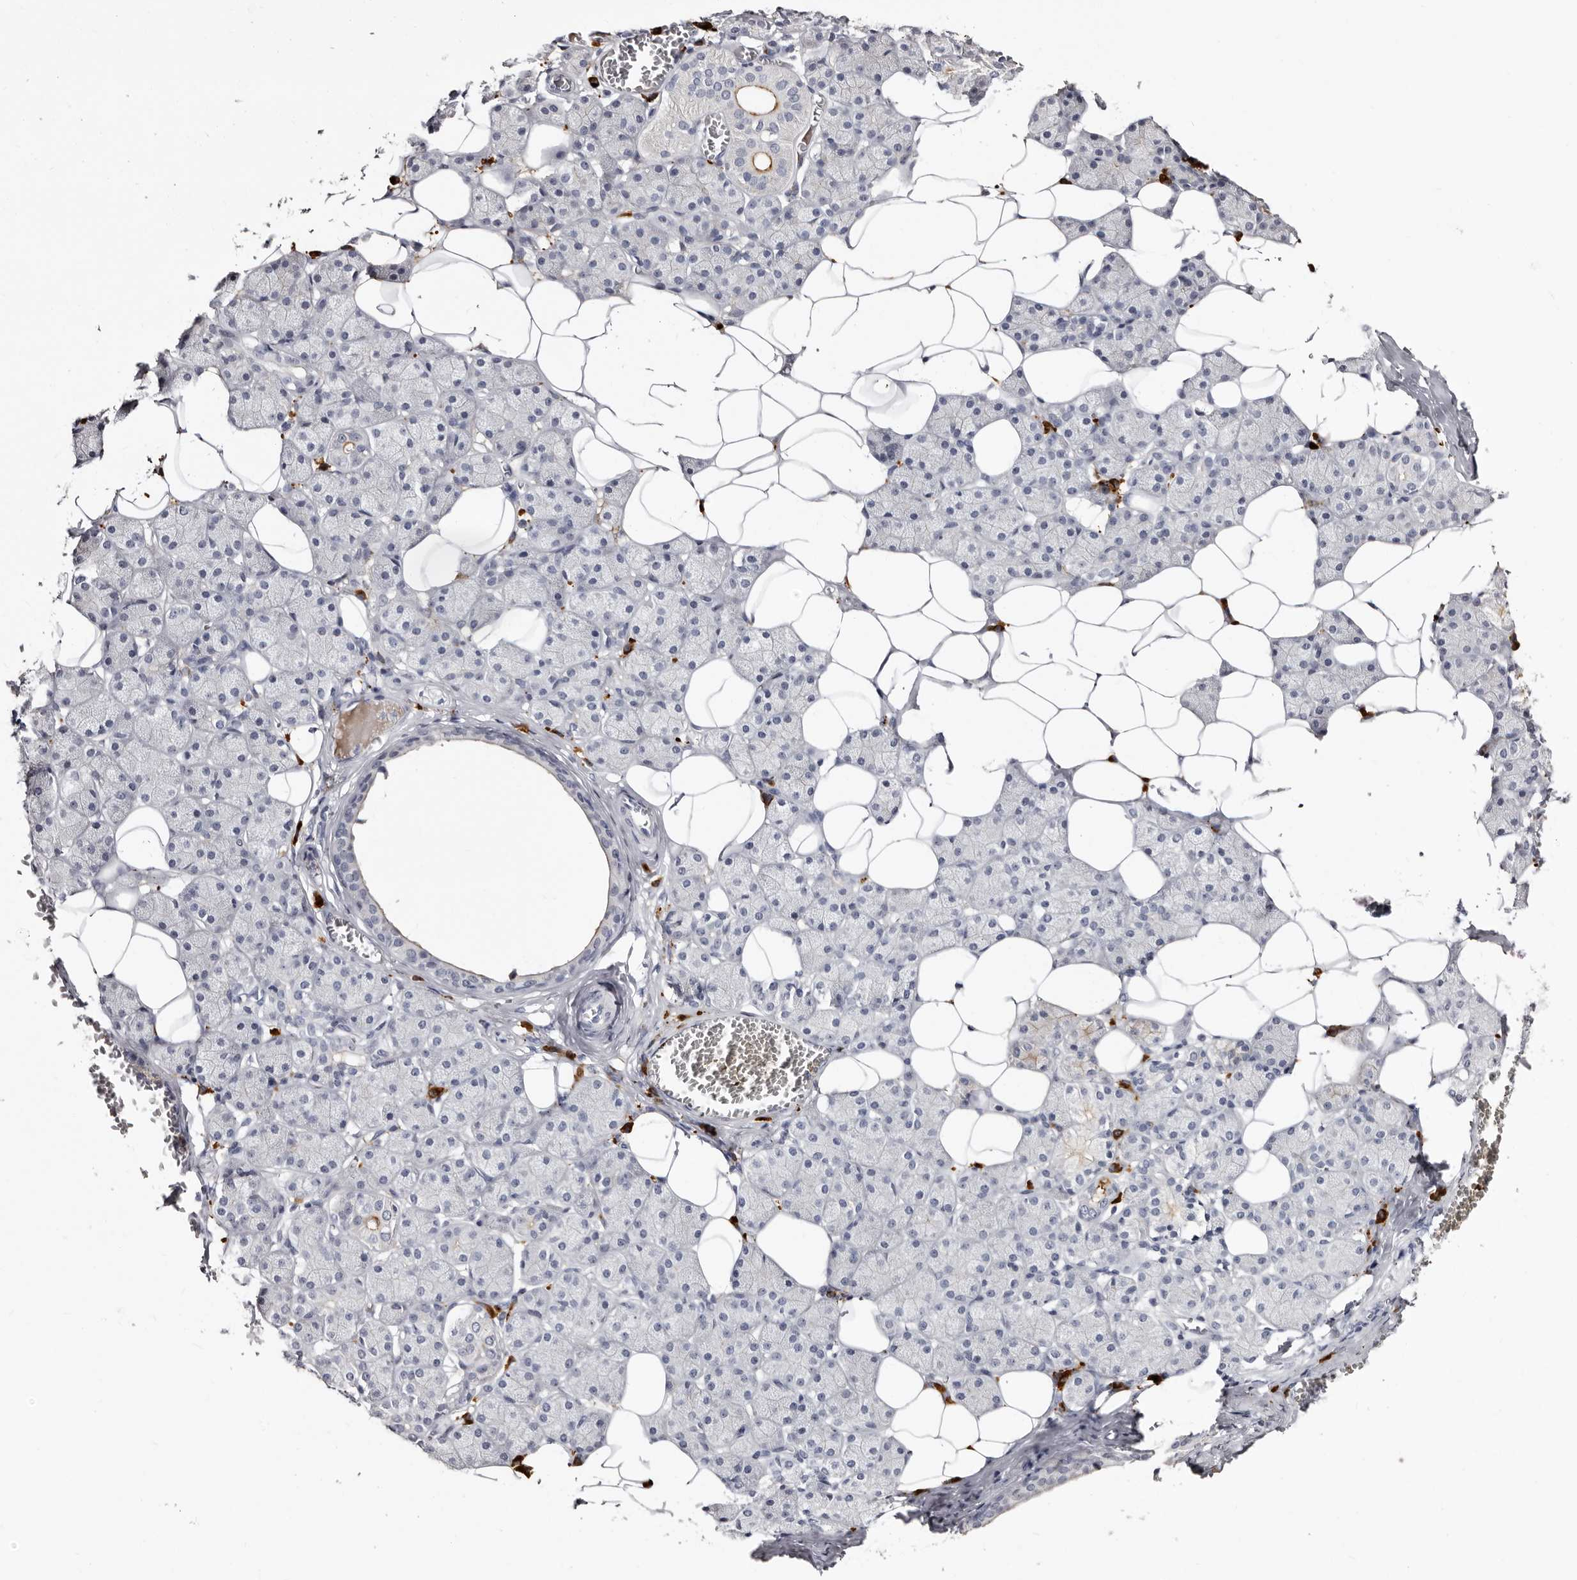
{"staining": {"intensity": "moderate", "quantity": "<25%", "location": "cytoplasmic/membranous"}, "tissue": "salivary gland", "cell_type": "Glandular cells", "image_type": "normal", "snomed": [{"axis": "morphology", "description": "Normal tissue, NOS"}, {"axis": "topography", "description": "Salivary gland"}], "caption": "A histopathology image of human salivary gland stained for a protein reveals moderate cytoplasmic/membranous brown staining in glandular cells. (DAB (3,3'-diaminobenzidine) IHC, brown staining for protein, blue staining for nuclei).", "gene": "TBC1D22B", "patient": {"sex": "female", "age": 33}}